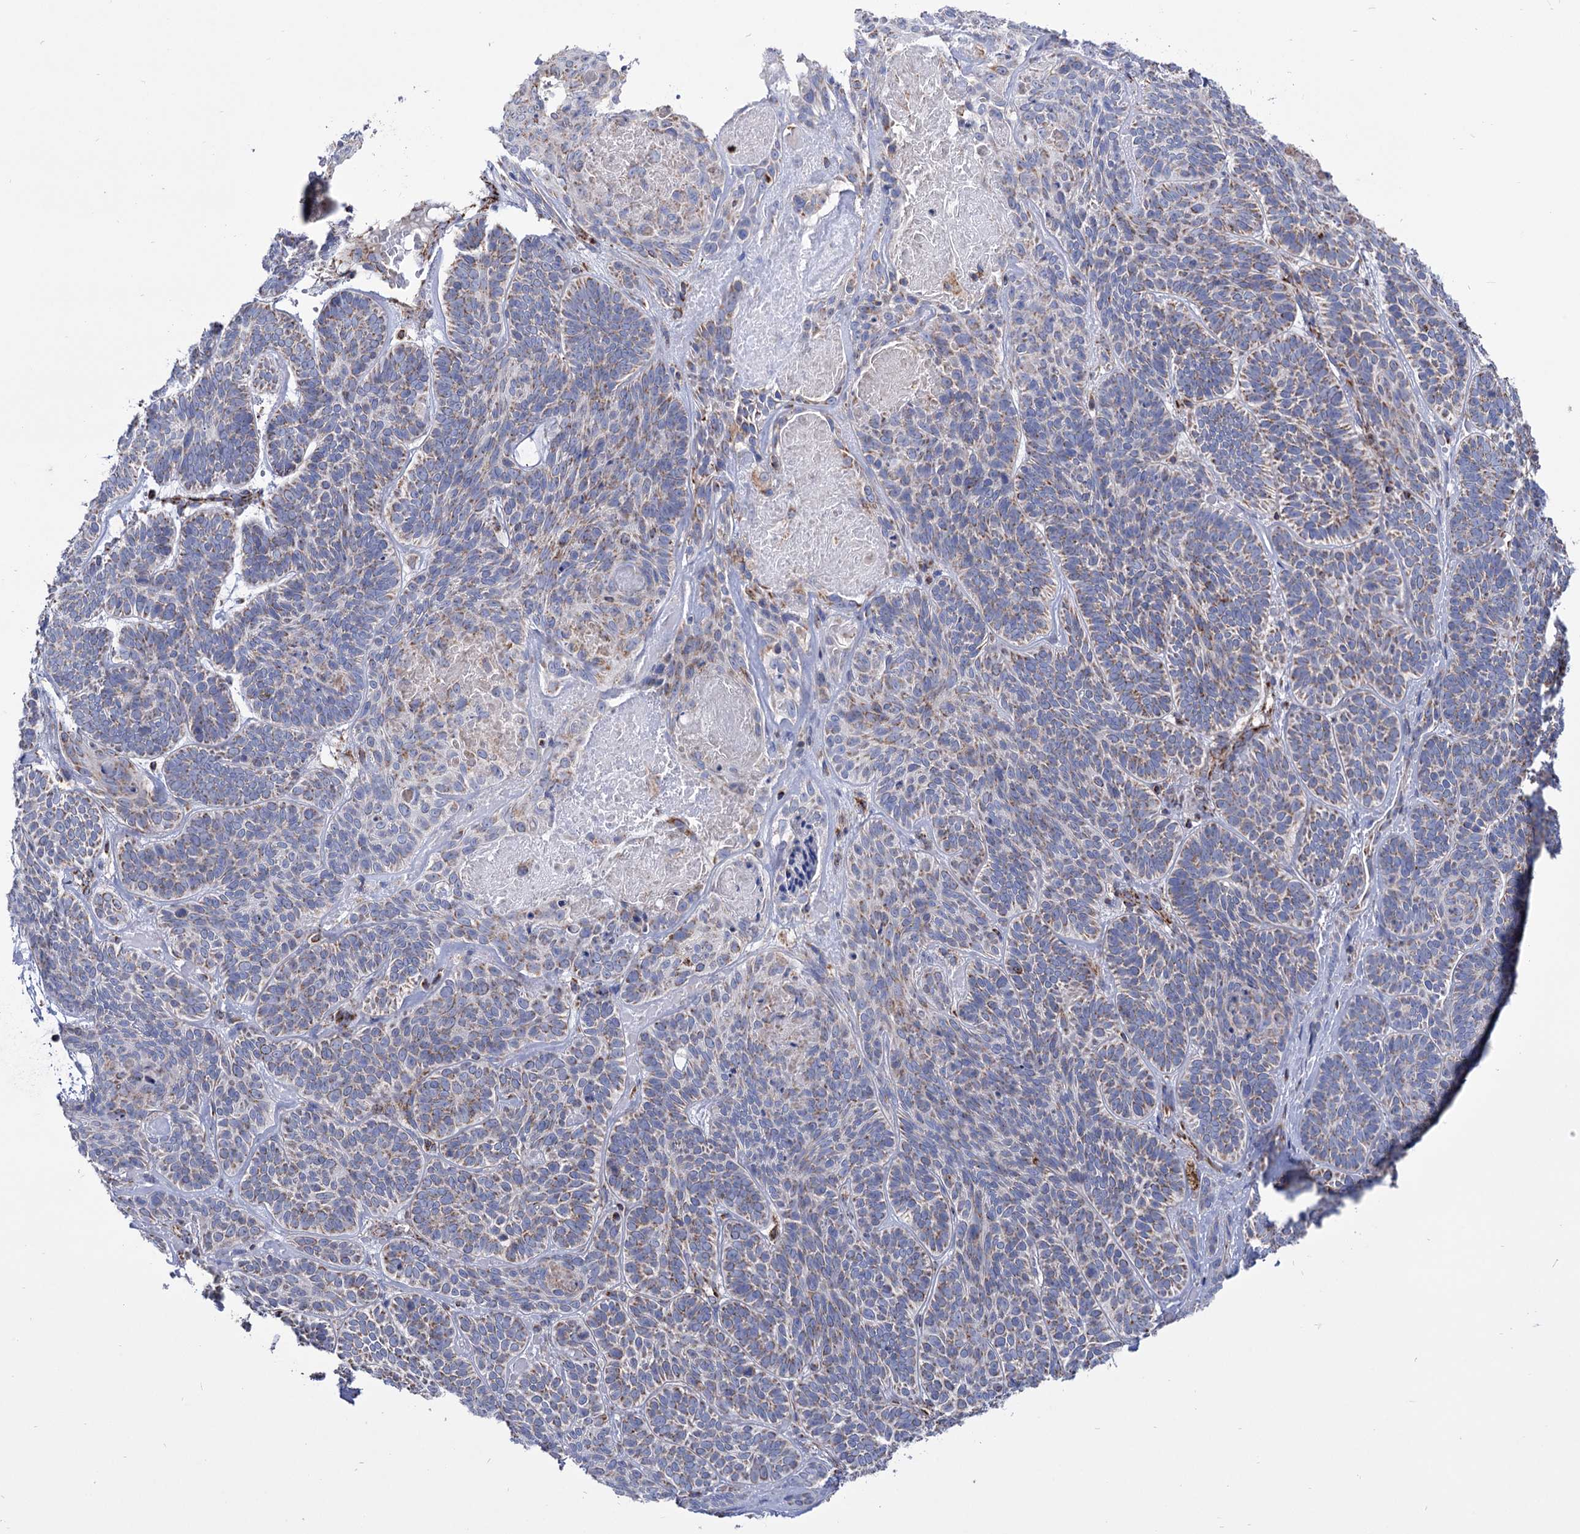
{"staining": {"intensity": "moderate", "quantity": "25%-75%", "location": "cytoplasmic/membranous"}, "tissue": "skin cancer", "cell_type": "Tumor cells", "image_type": "cancer", "snomed": [{"axis": "morphology", "description": "Basal cell carcinoma"}, {"axis": "topography", "description": "Skin"}], "caption": "Skin cancer (basal cell carcinoma) stained with a brown dye reveals moderate cytoplasmic/membranous positive staining in about 25%-75% of tumor cells.", "gene": "ABHD10", "patient": {"sex": "male", "age": 85}}